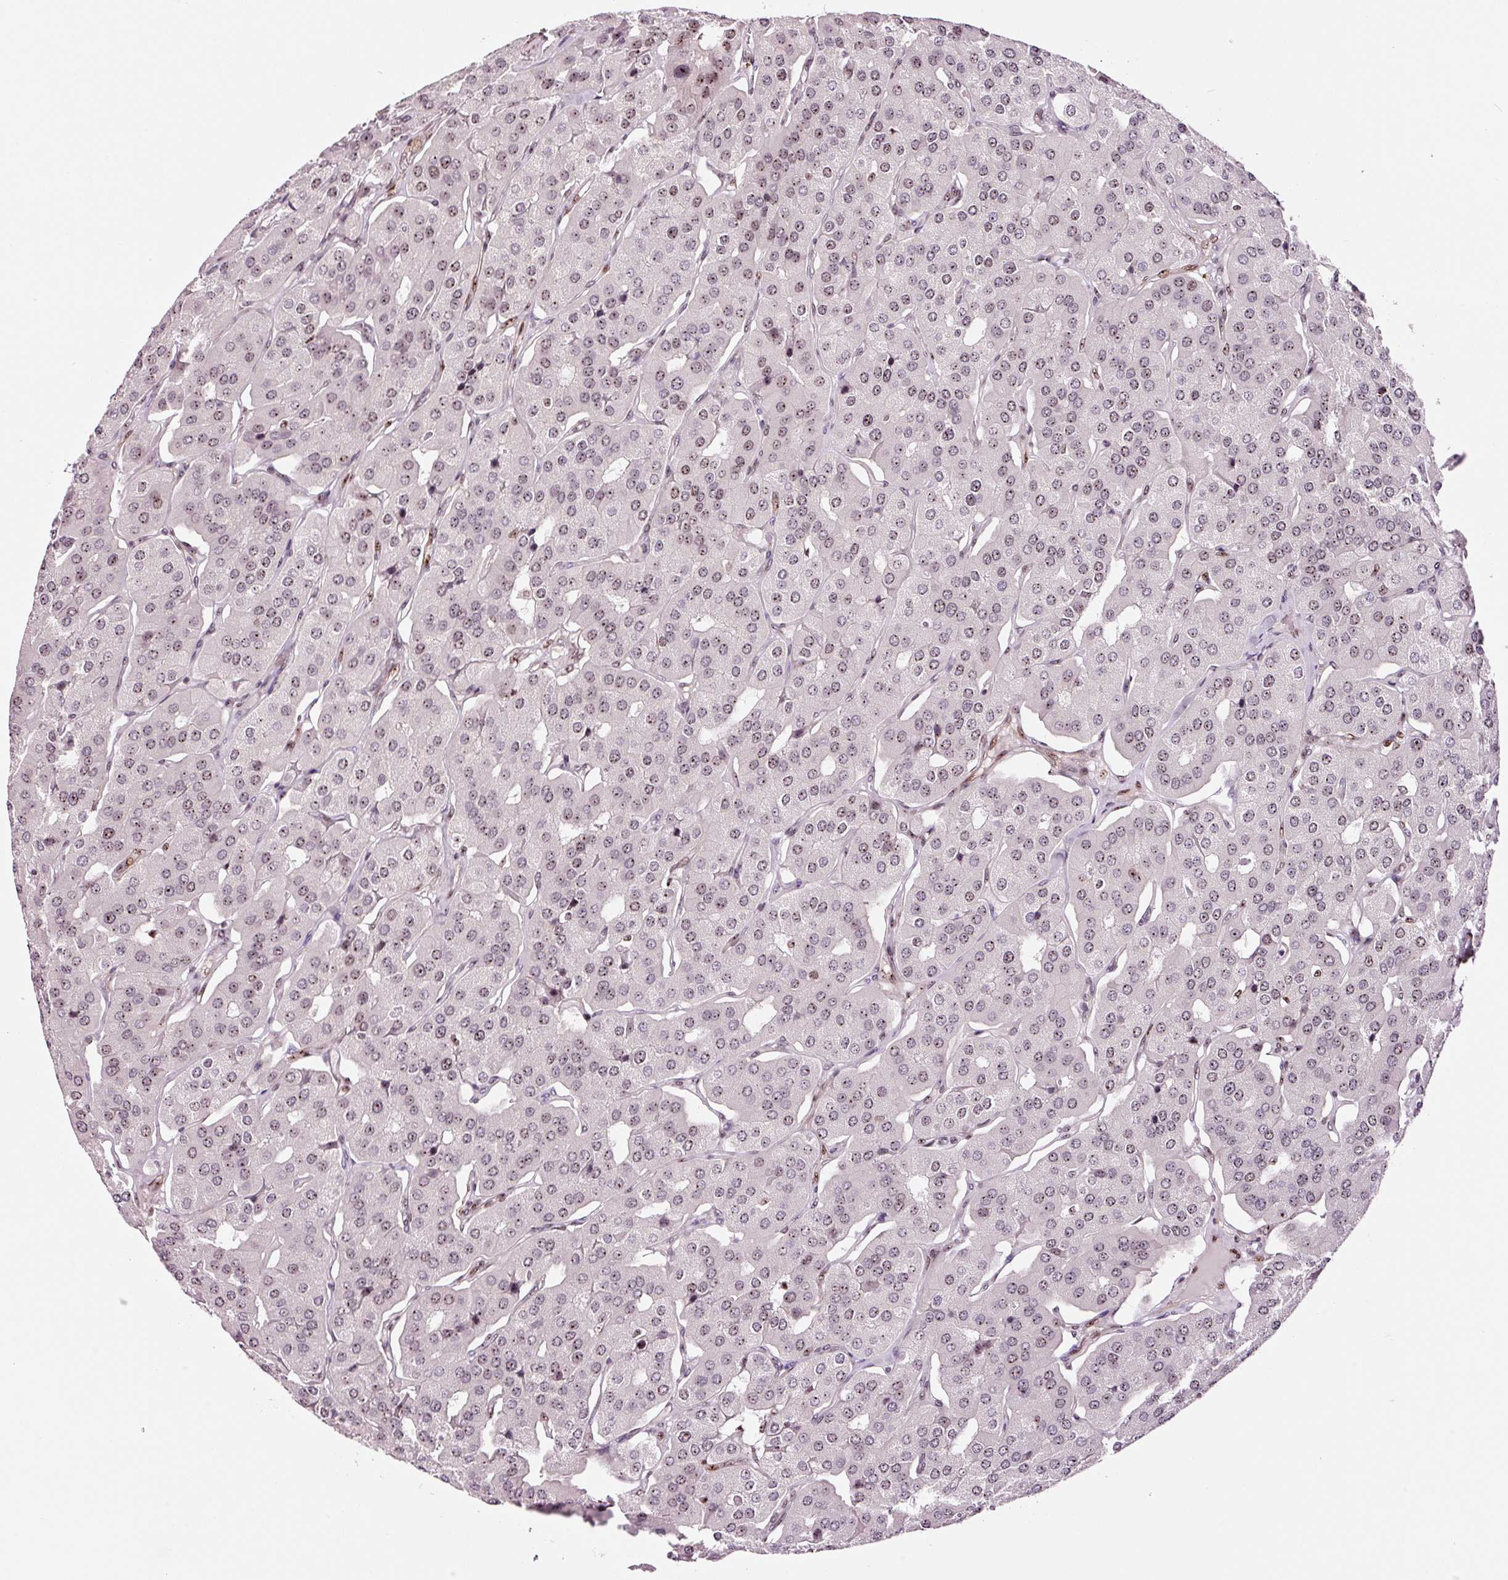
{"staining": {"intensity": "moderate", "quantity": "25%-75%", "location": "nuclear"}, "tissue": "parathyroid gland", "cell_type": "Glandular cells", "image_type": "normal", "snomed": [{"axis": "morphology", "description": "Normal tissue, NOS"}, {"axis": "morphology", "description": "Adenoma, NOS"}, {"axis": "topography", "description": "Parathyroid gland"}], "caption": "Protein staining by immunohistochemistry exhibits moderate nuclear expression in approximately 25%-75% of glandular cells in normal parathyroid gland. Nuclei are stained in blue.", "gene": "GNL3", "patient": {"sex": "female", "age": 86}}